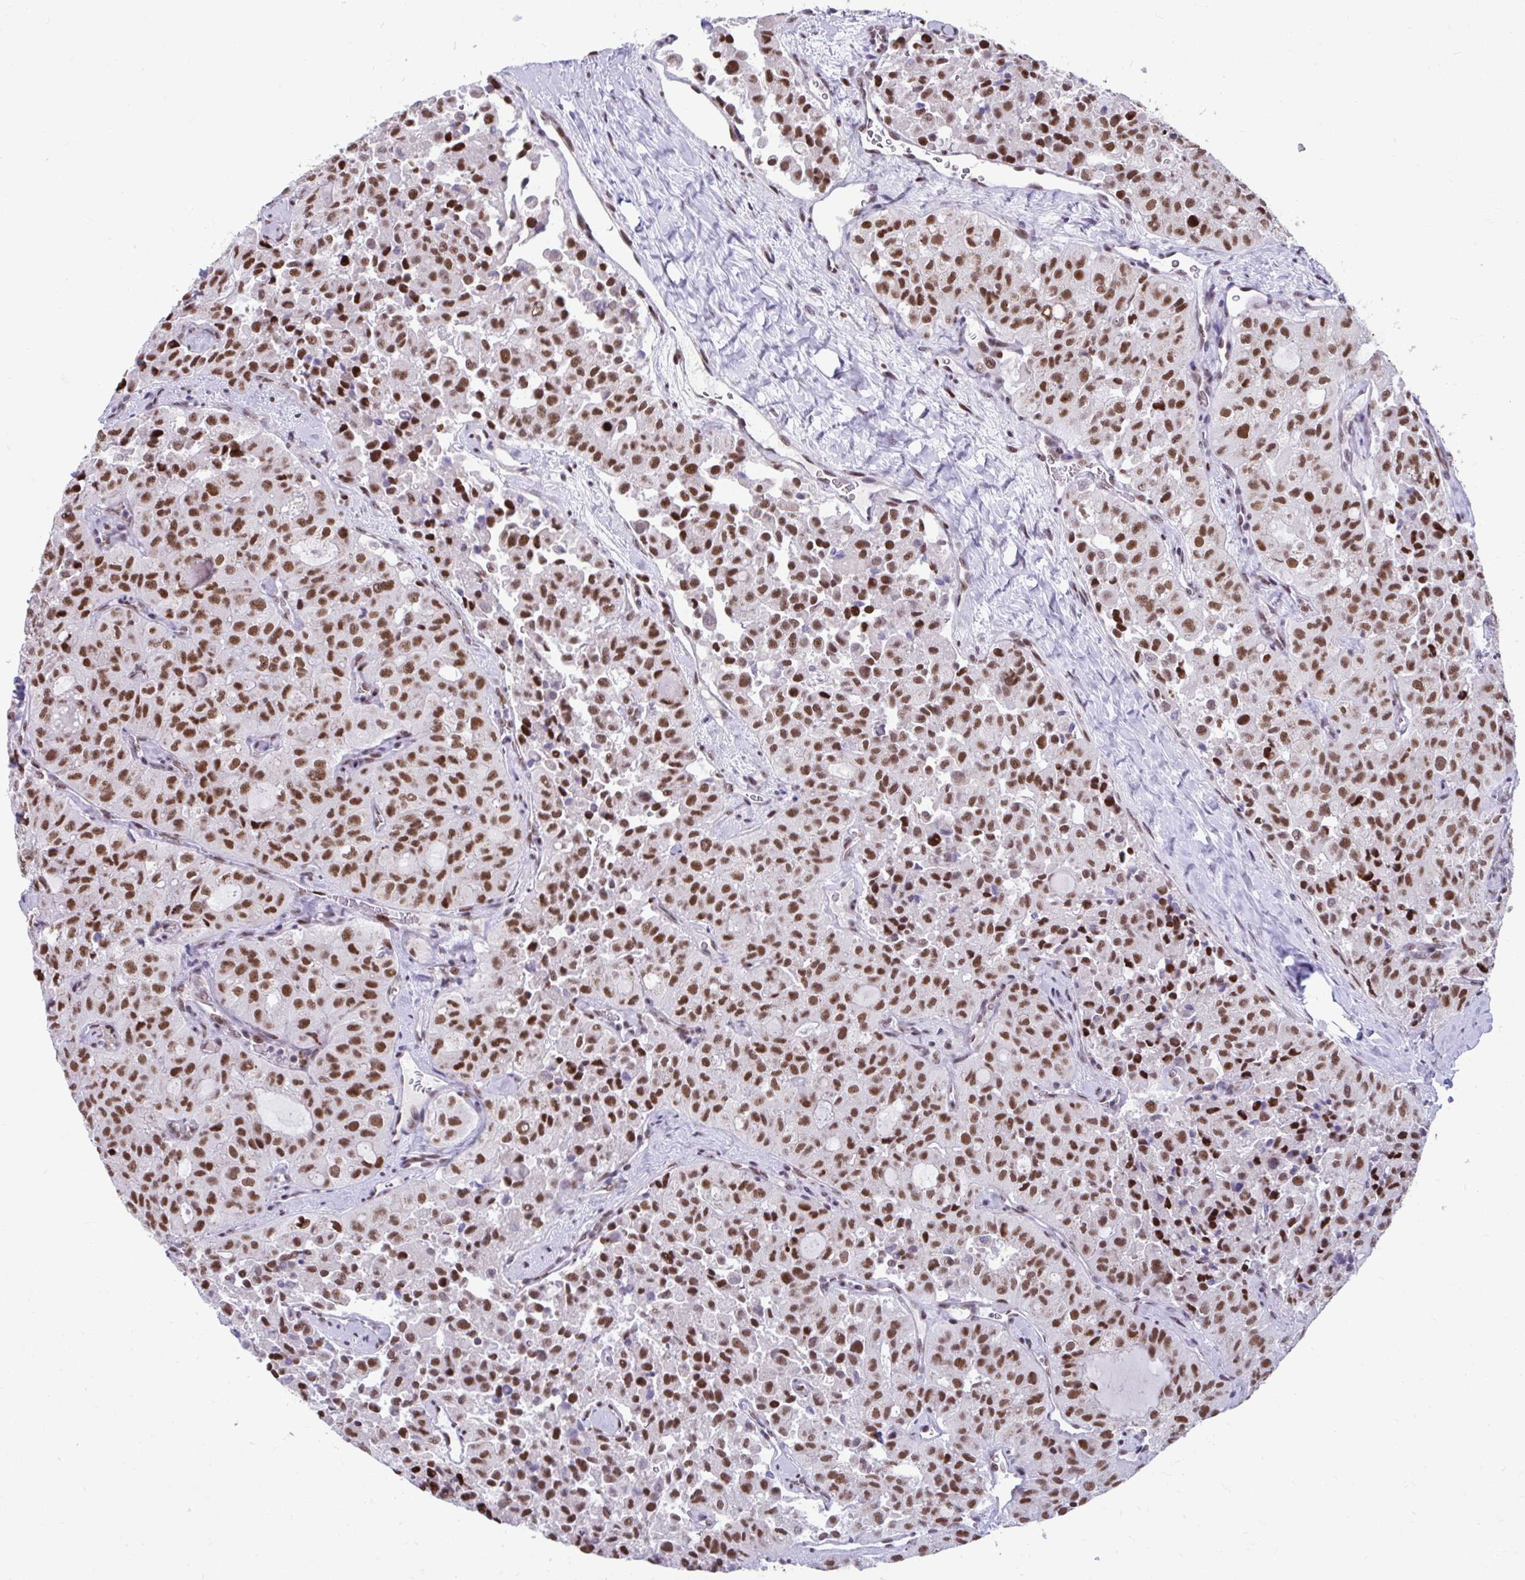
{"staining": {"intensity": "moderate", "quantity": ">75%", "location": "nuclear"}, "tissue": "thyroid cancer", "cell_type": "Tumor cells", "image_type": "cancer", "snomed": [{"axis": "morphology", "description": "Follicular adenoma carcinoma, NOS"}, {"axis": "topography", "description": "Thyroid gland"}], "caption": "Immunohistochemistry (IHC) image of human thyroid cancer (follicular adenoma carcinoma) stained for a protein (brown), which reveals medium levels of moderate nuclear expression in about >75% of tumor cells.", "gene": "SLC35C2", "patient": {"sex": "male", "age": 75}}